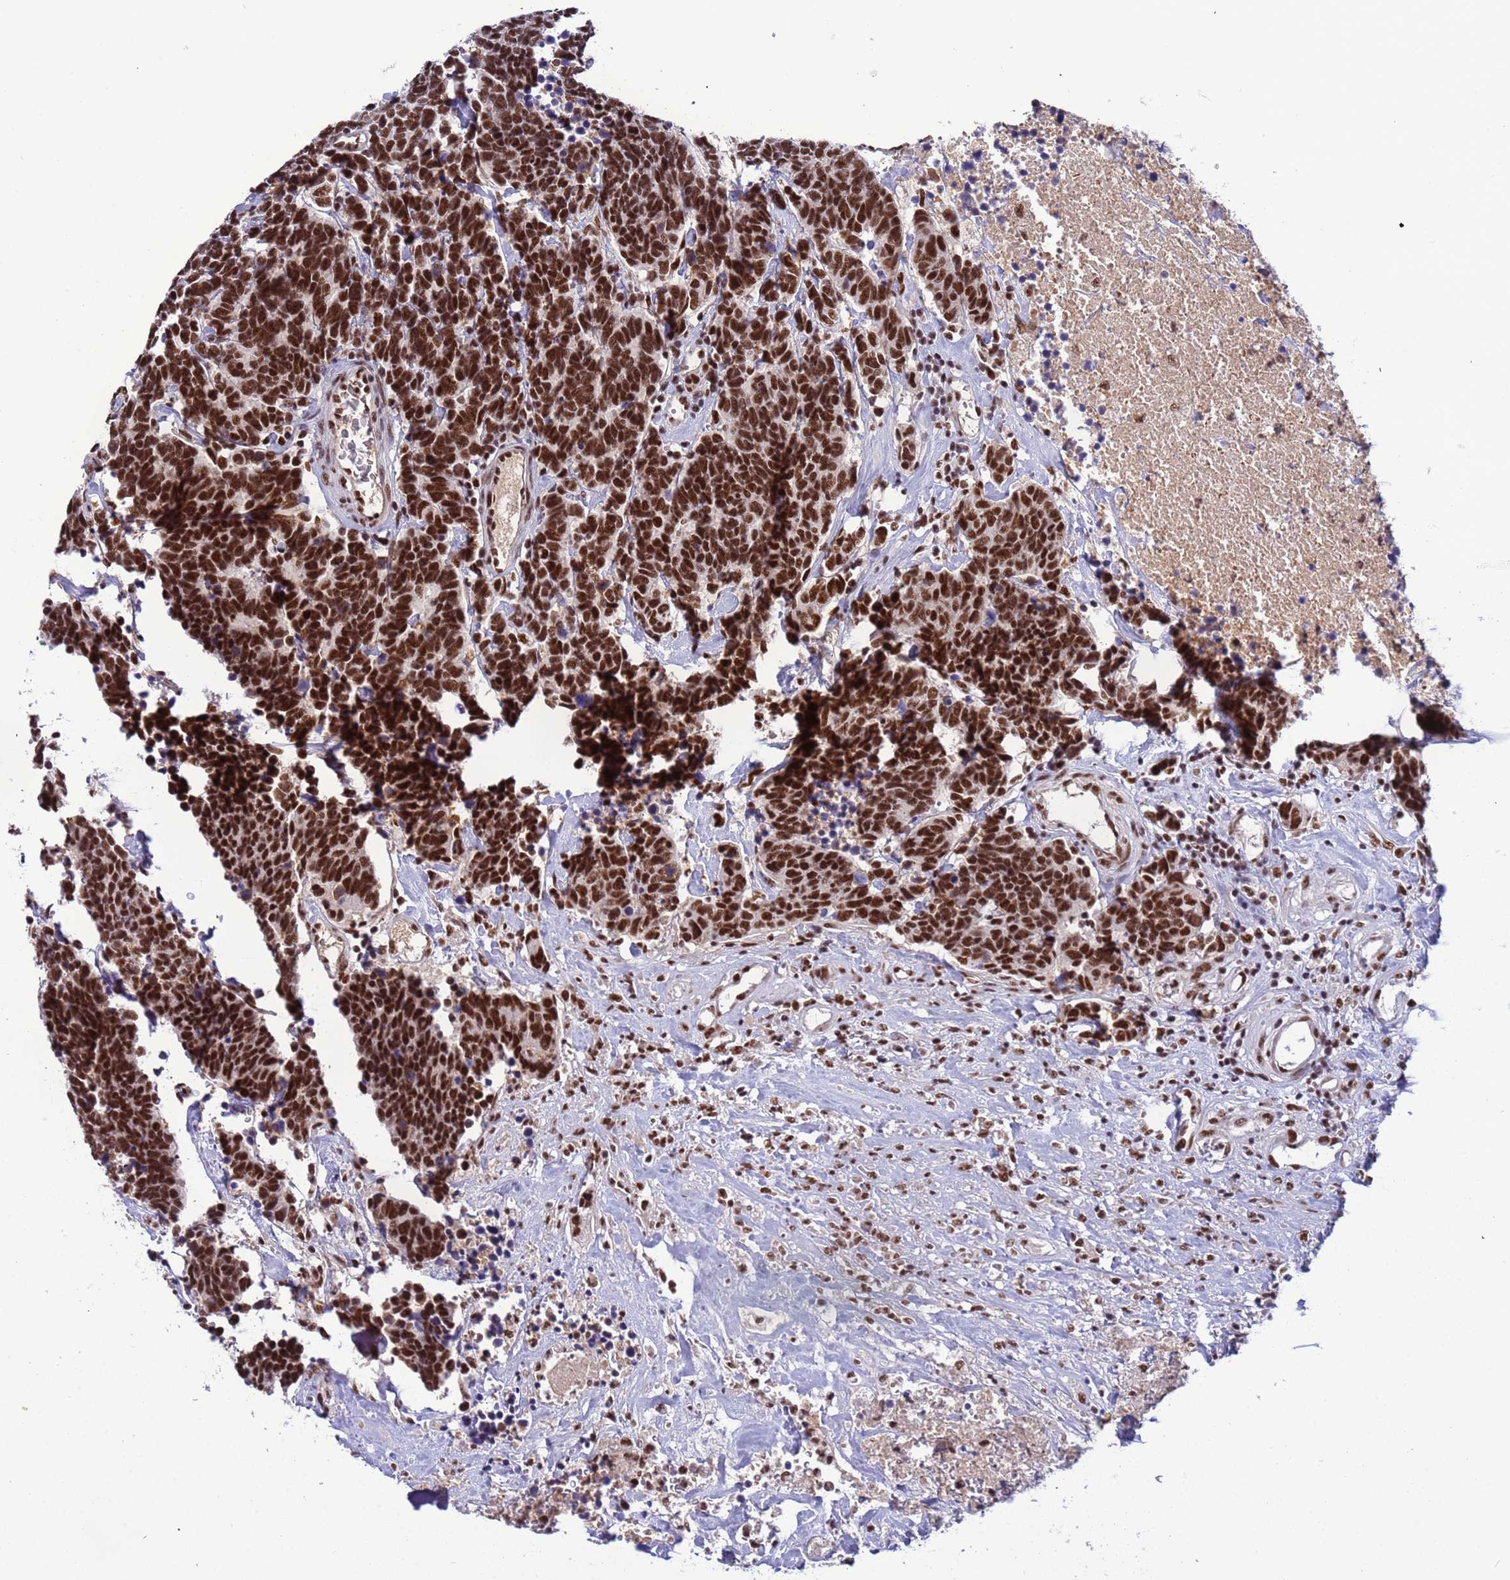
{"staining": {"intensity": "strong", "quantity": ">75%", "location": "nuclear"}, "tissue": "carcinoid", "cell_type": "Tumor cells", "image_type": "cancer", "snomed": [{"axis": "morphology", "description": "Carcinoma, NOS"}, {"axis": "morphology", "description": "Carcinoid, malignant, NOS"}, {"axis": "topography", "description": "Urinary bladder"}], "caption": "Immunohistochemical staining of human carcinoma shows strong nuclear protein expression in about >75% of tumor cells.", "gene": "SRRT", "patient": {"sex": "male", "age": 57}}